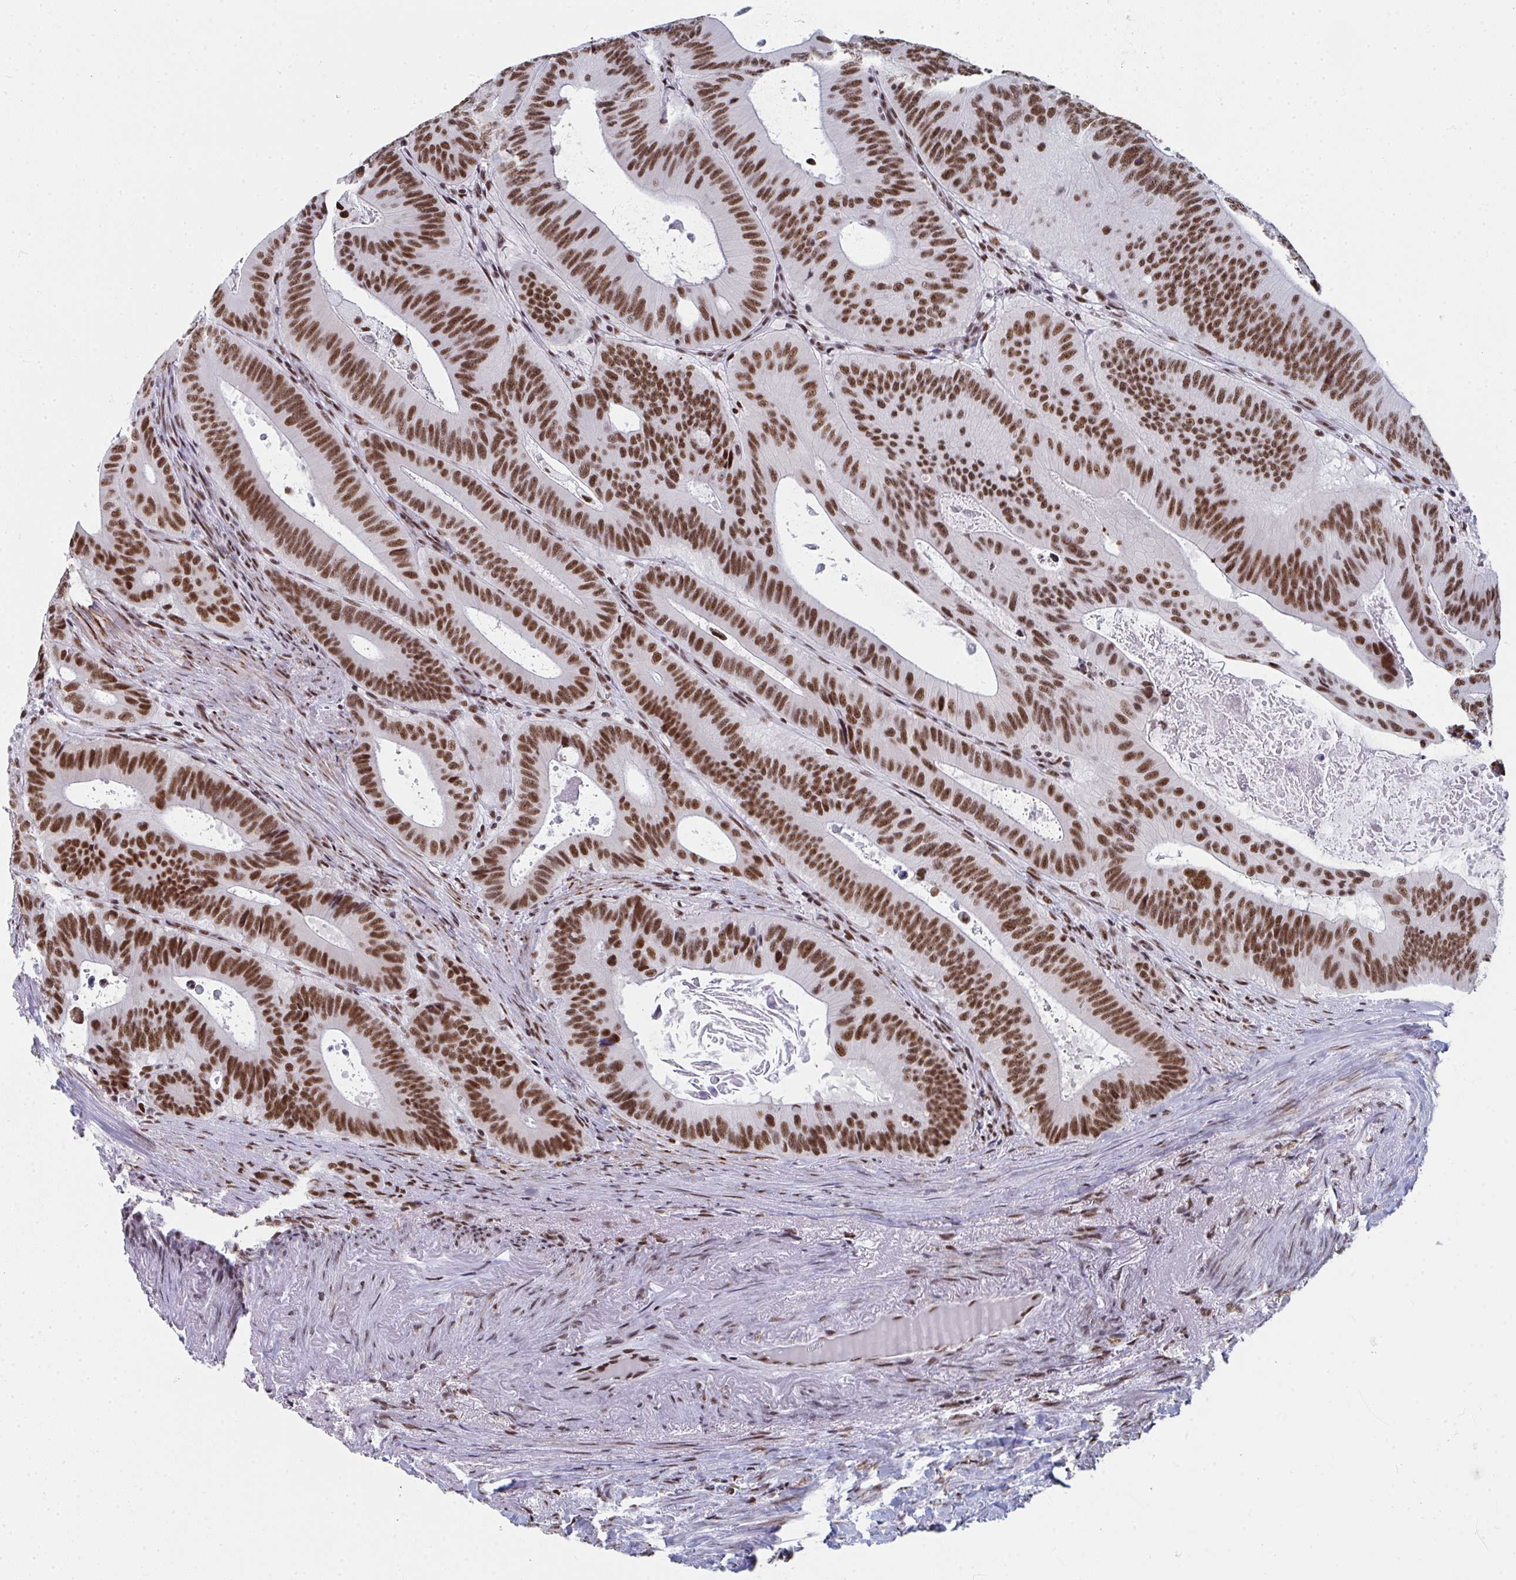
{"staining": {"intensity": "strong", "quantity": ">75%", "location": "nuclear"}, "tissue": "colorectal cancer", "cell_type": "Tumor cells", "image_type": "cancer", "snomed": [{"axis": "morphology", "description": "Adenocarcinoma, NOS"}, {"axis": "topography", "description": "Colon"}], "caption": "There is high levels of strong nuclear staining in tumor cells of colorectal cancer, as demonstrated by immunohistochemical staining (brown color).", "gene": "SNRNP70", "patient": {"sex": "male", "age": 62}}